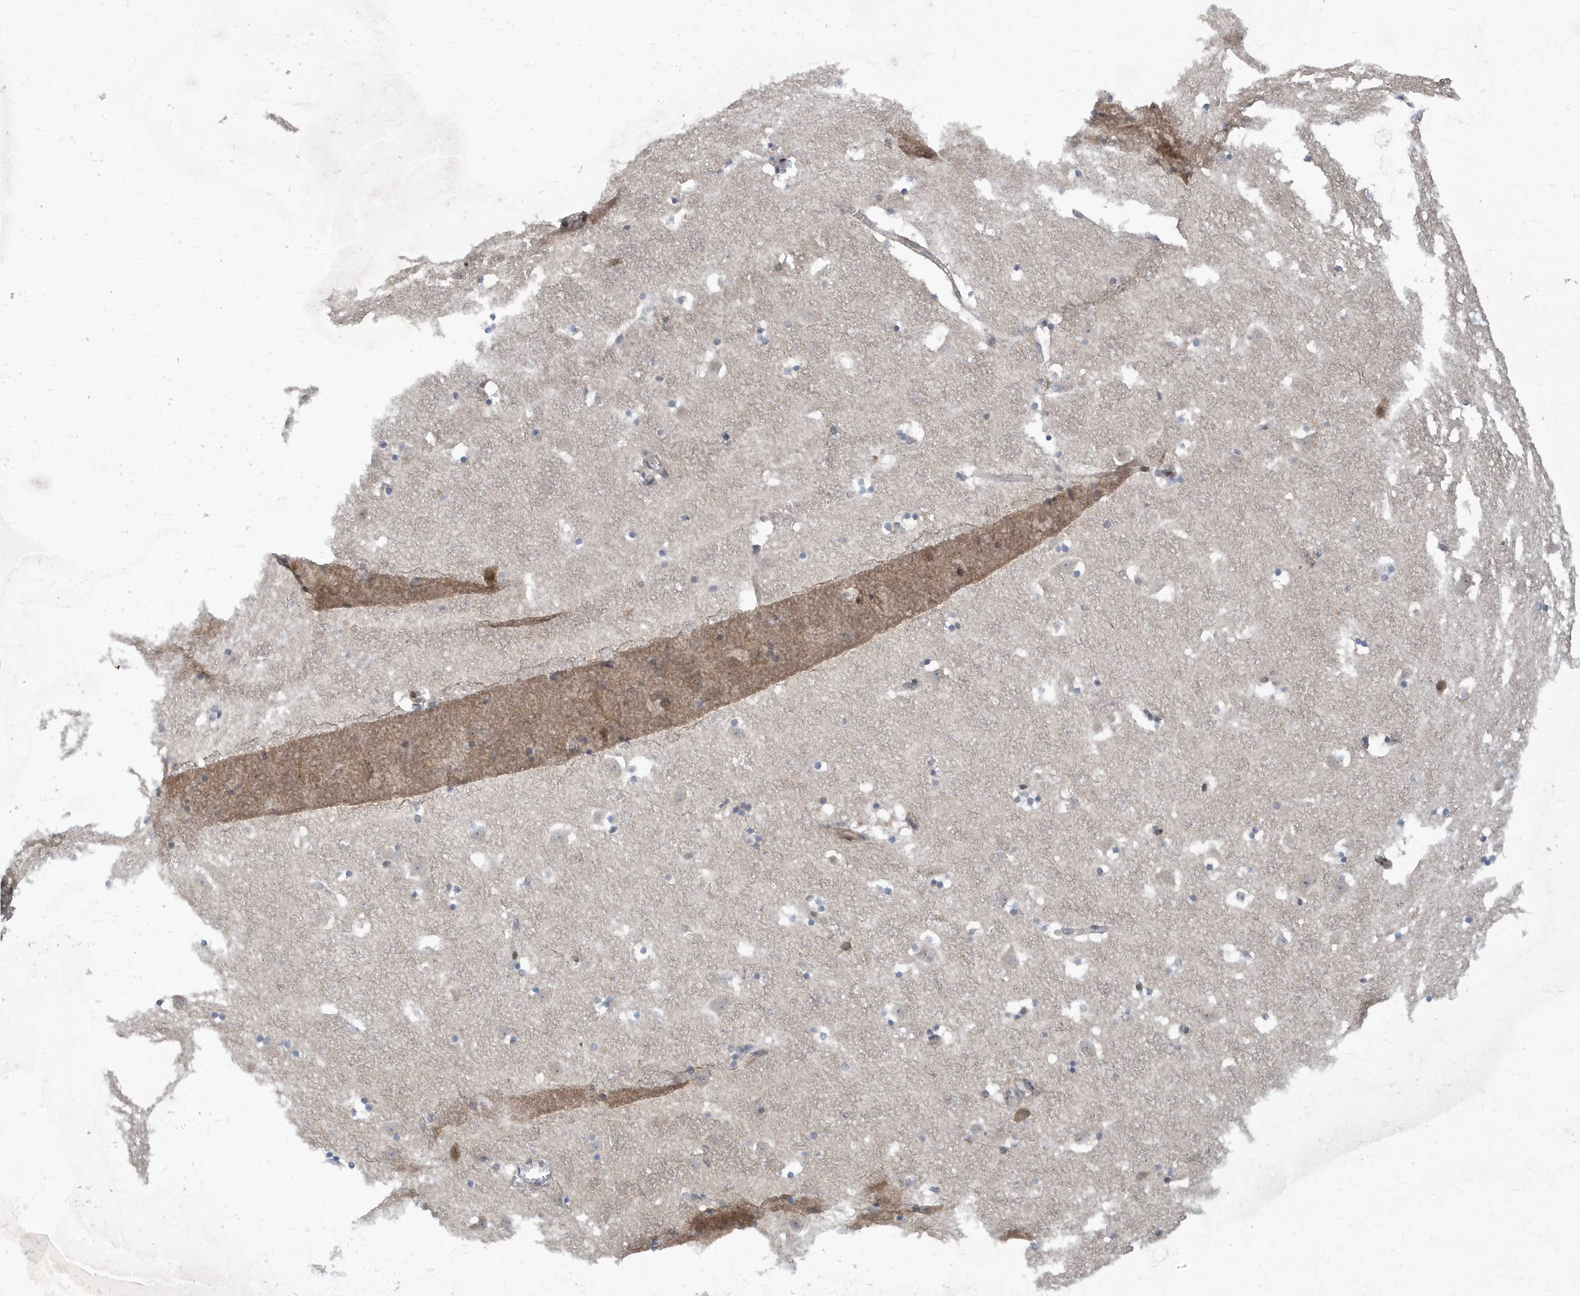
{"staining": {"intensity": "weak", "quantity": "<25%", "location": "cytoplasmic/membranous,nuclear"}, "tissue": "caudate", "cell_type": "Glial cells", "image_type": "normal", "snomed": [{"axis": "morphology", "description": "Normal tissue, NOS"}, {"axis": "topography", "description": "Lateral ventricle wall"}], "caption": "High power microscopy histopathology image of an IHC photomicrograph of benign caudate, revealing no significant expression in glial cells. The staining is performed using DAB brown chromogen with nuclei counter-stained in using hematoxylin.", "gene": "USP53", "patient": {"sex": "male", "age": 45}}